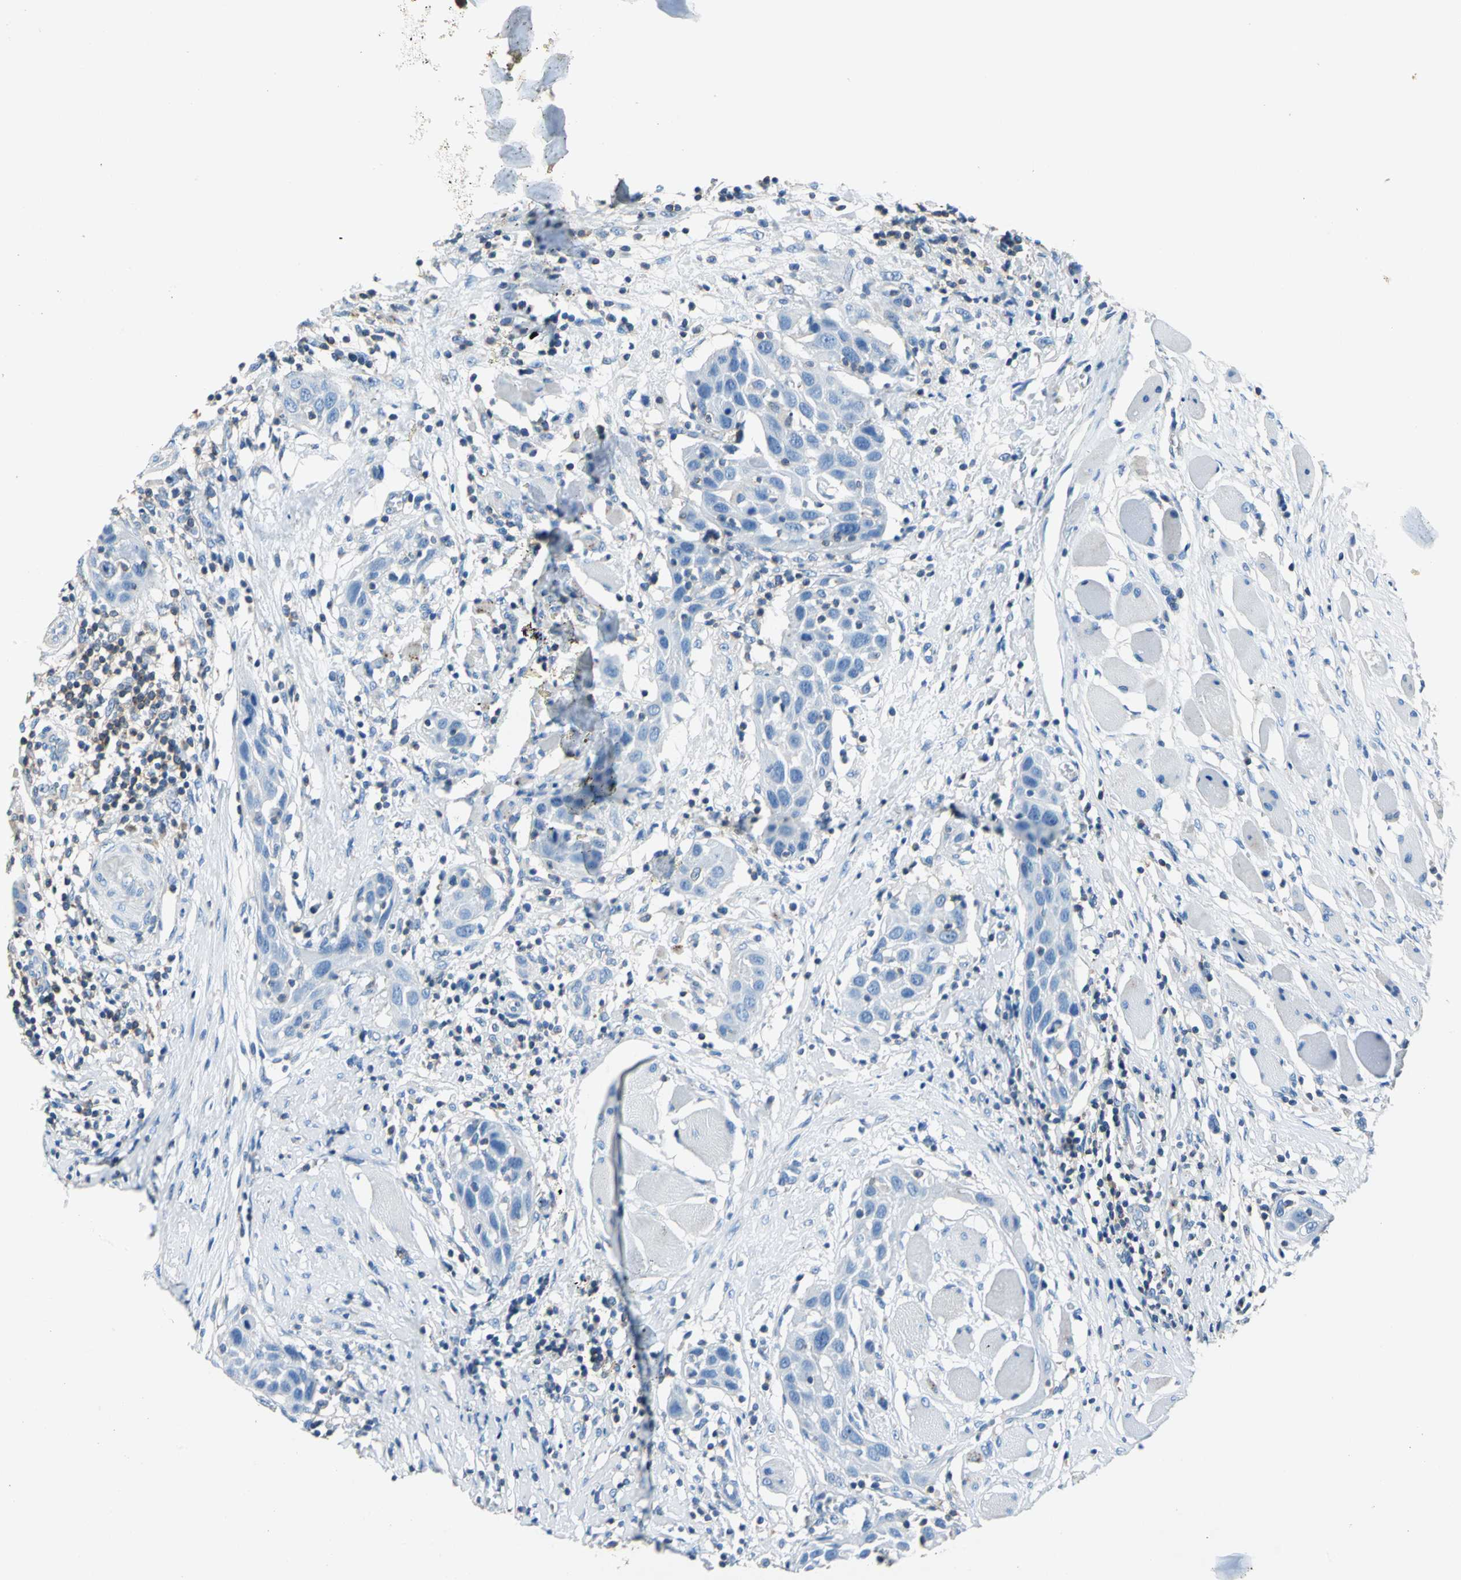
{"staining": {"intensity": "negative", "quantity": "none", "location": "none"}, "tissue": "head and neck cancer", "cell_type": "Tumor cells", "image_type": "cancer", "snomed": [{"axis": "morphology", "description": "Squamous cell carcinoma, NOS"}, {"axis": "topography", "description": "Oral tissue"}, {"axis": "topography", "description": "Head-Neck"}], "caption": "This is a histopathology image of immunohistochemistry staining of head and neck squamous cell carcinoma, which shows no positivity in tumor cells.", "gene": "SEPTIN6", "patient": {"sex": "female", "age": 50}}